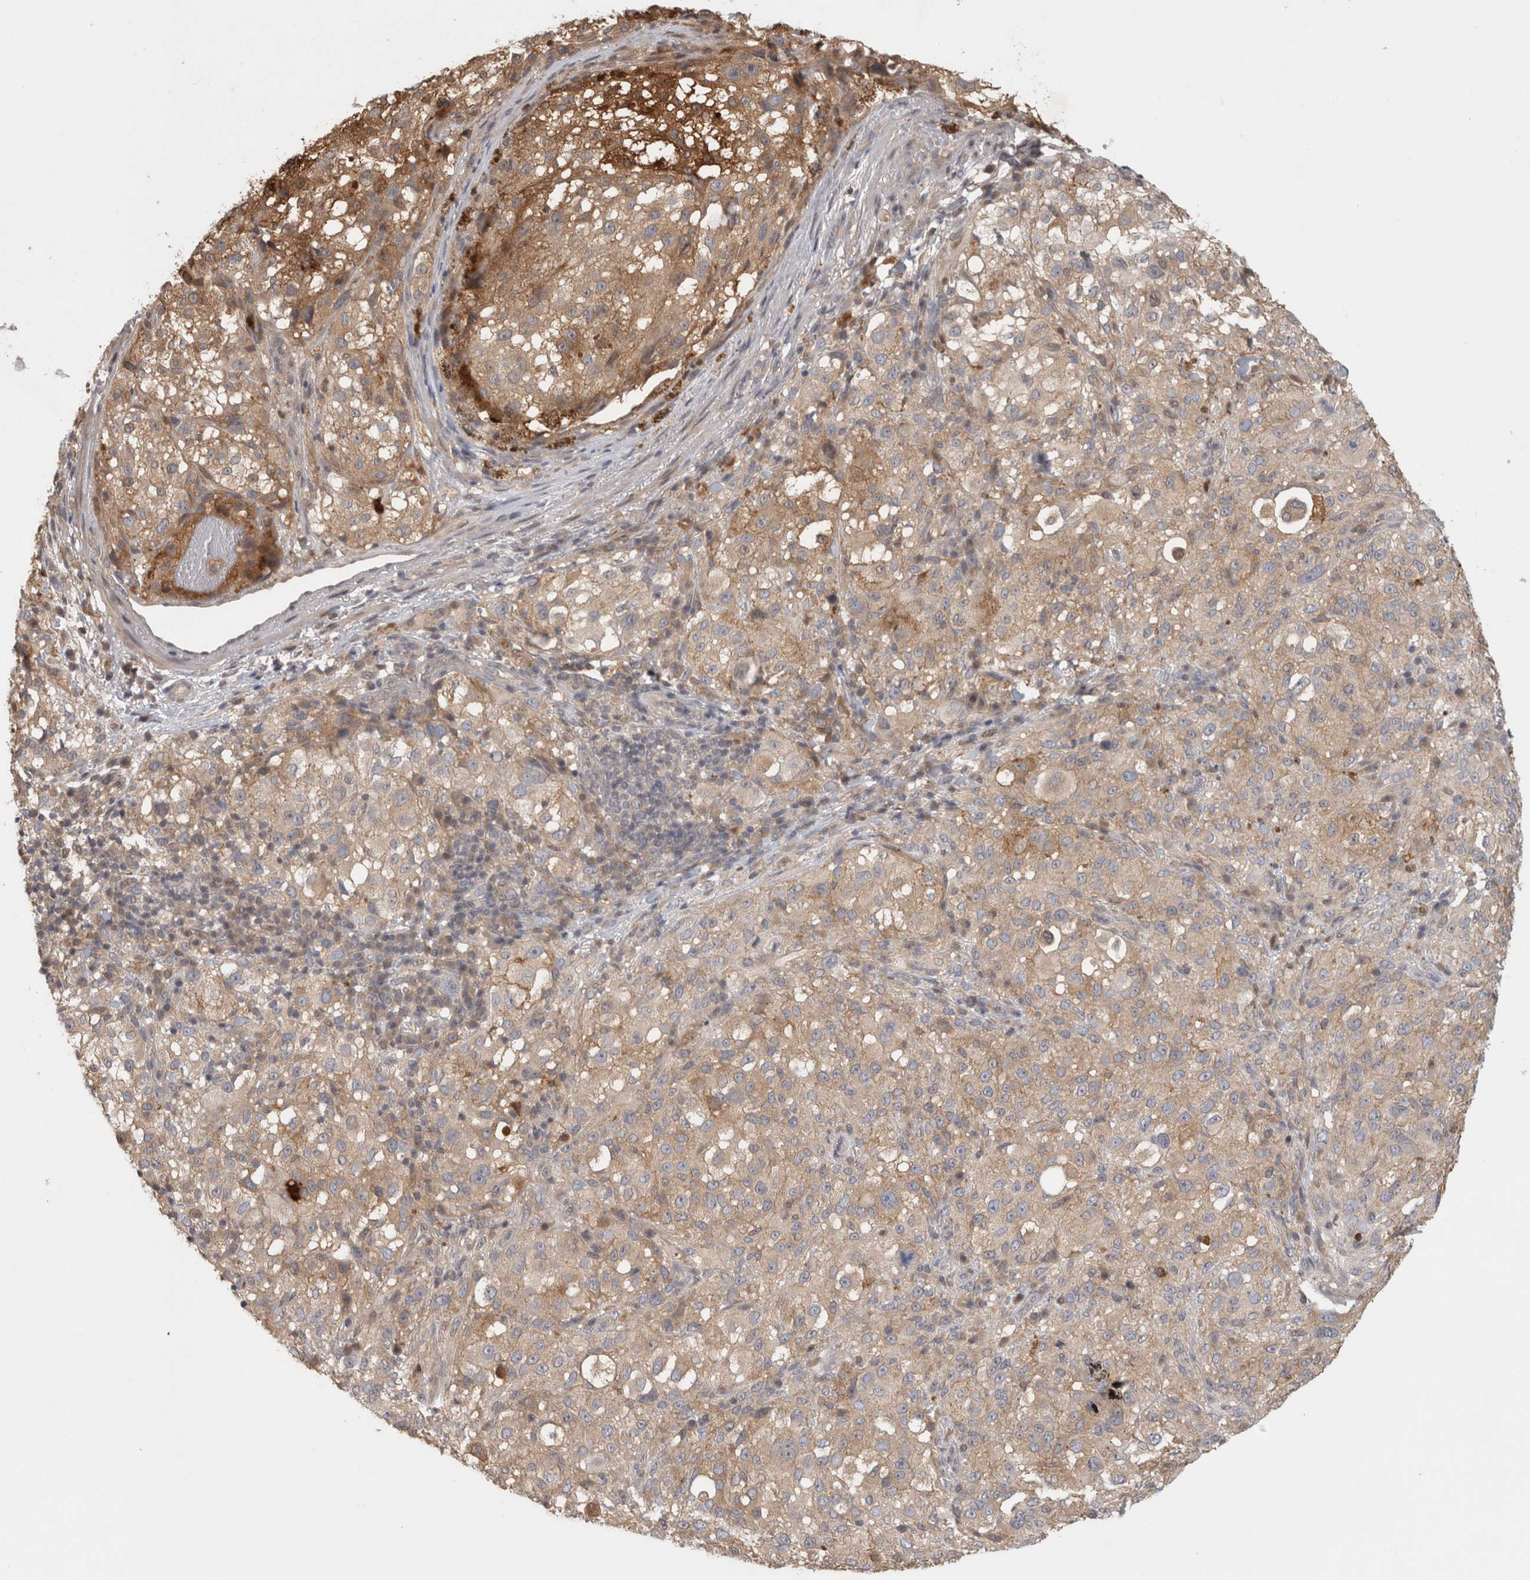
{"staining": {"intensity": "moderate", "quantity": "<25%", "location": "cytoplasmic/membranous"}, "tissue": "melanoma", "cell_type": "Tumor cells", "image_type": "cancer", "snomed": [{"axis": "morphology", "description": "Necrosis, NOS"}, {"axis": "morphology", "description": "Malignant melanoma, NOS"}, {"axis": "topography", "description": "Skin"}], "caption": "Moderate cytoplasmic/membranous staining for a protein is seen in about <25% of tumor cells of melanoma using immunohistochemistry (IHC).", "gene": "PIGP", "patient": {"sex": "female", "age": 87}}